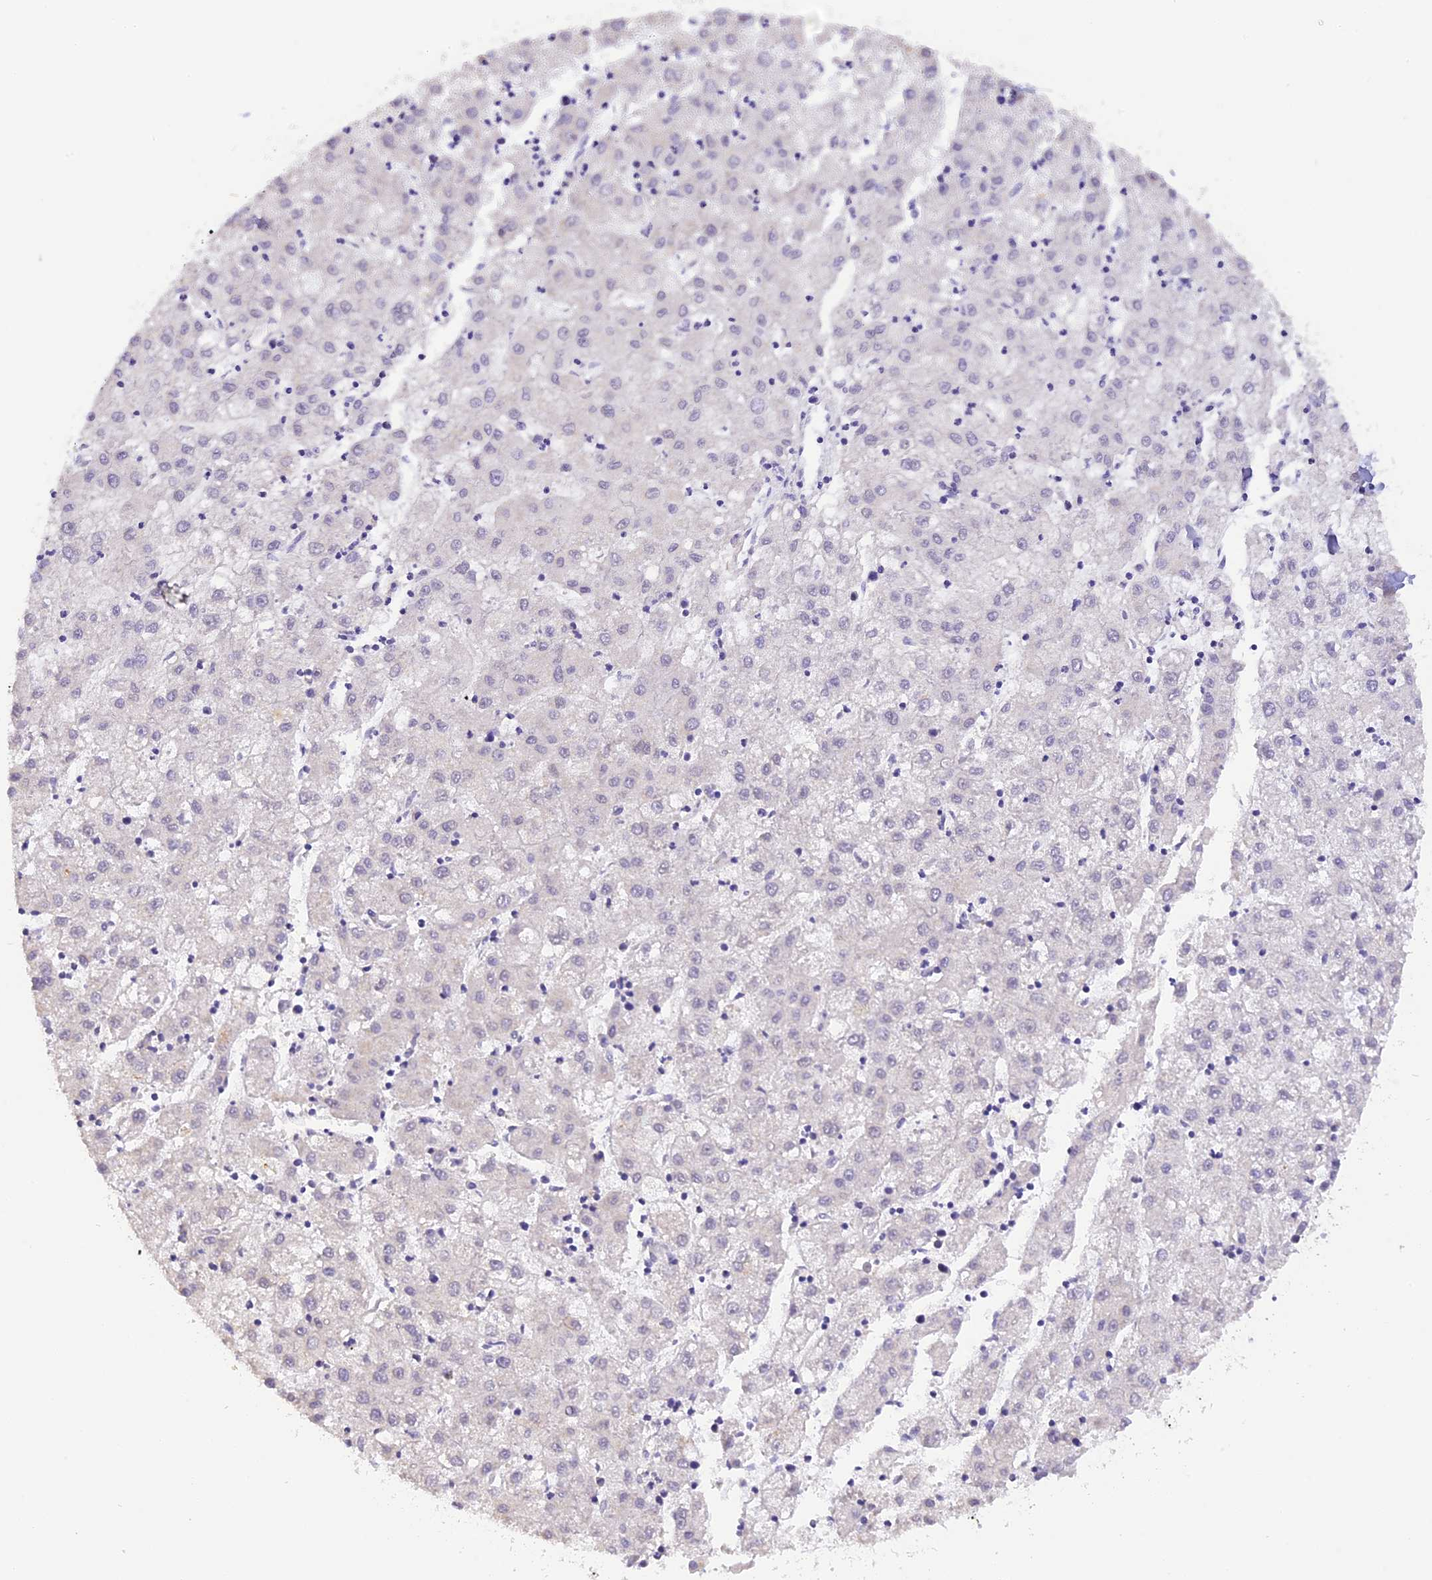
{"staining": {"intensity": "negative", "quantity": "none", "location": "none"}, "tissue": "liver cancer", "cell_type": "Tumor cells", "image_type": "cancer", "snomed": [{"axis": "morphology", "description": "Carcinoma, Hepatocellular, NOS"}, {"axis": "topography", "description": "Liver"}], "caption": "Immunohistochemistry of human liver hepatocellular carcinoma demonstrates no positivity in tumor cells.", "gene": "AHSP", "patient": {"sex": "male", "age": 72}}